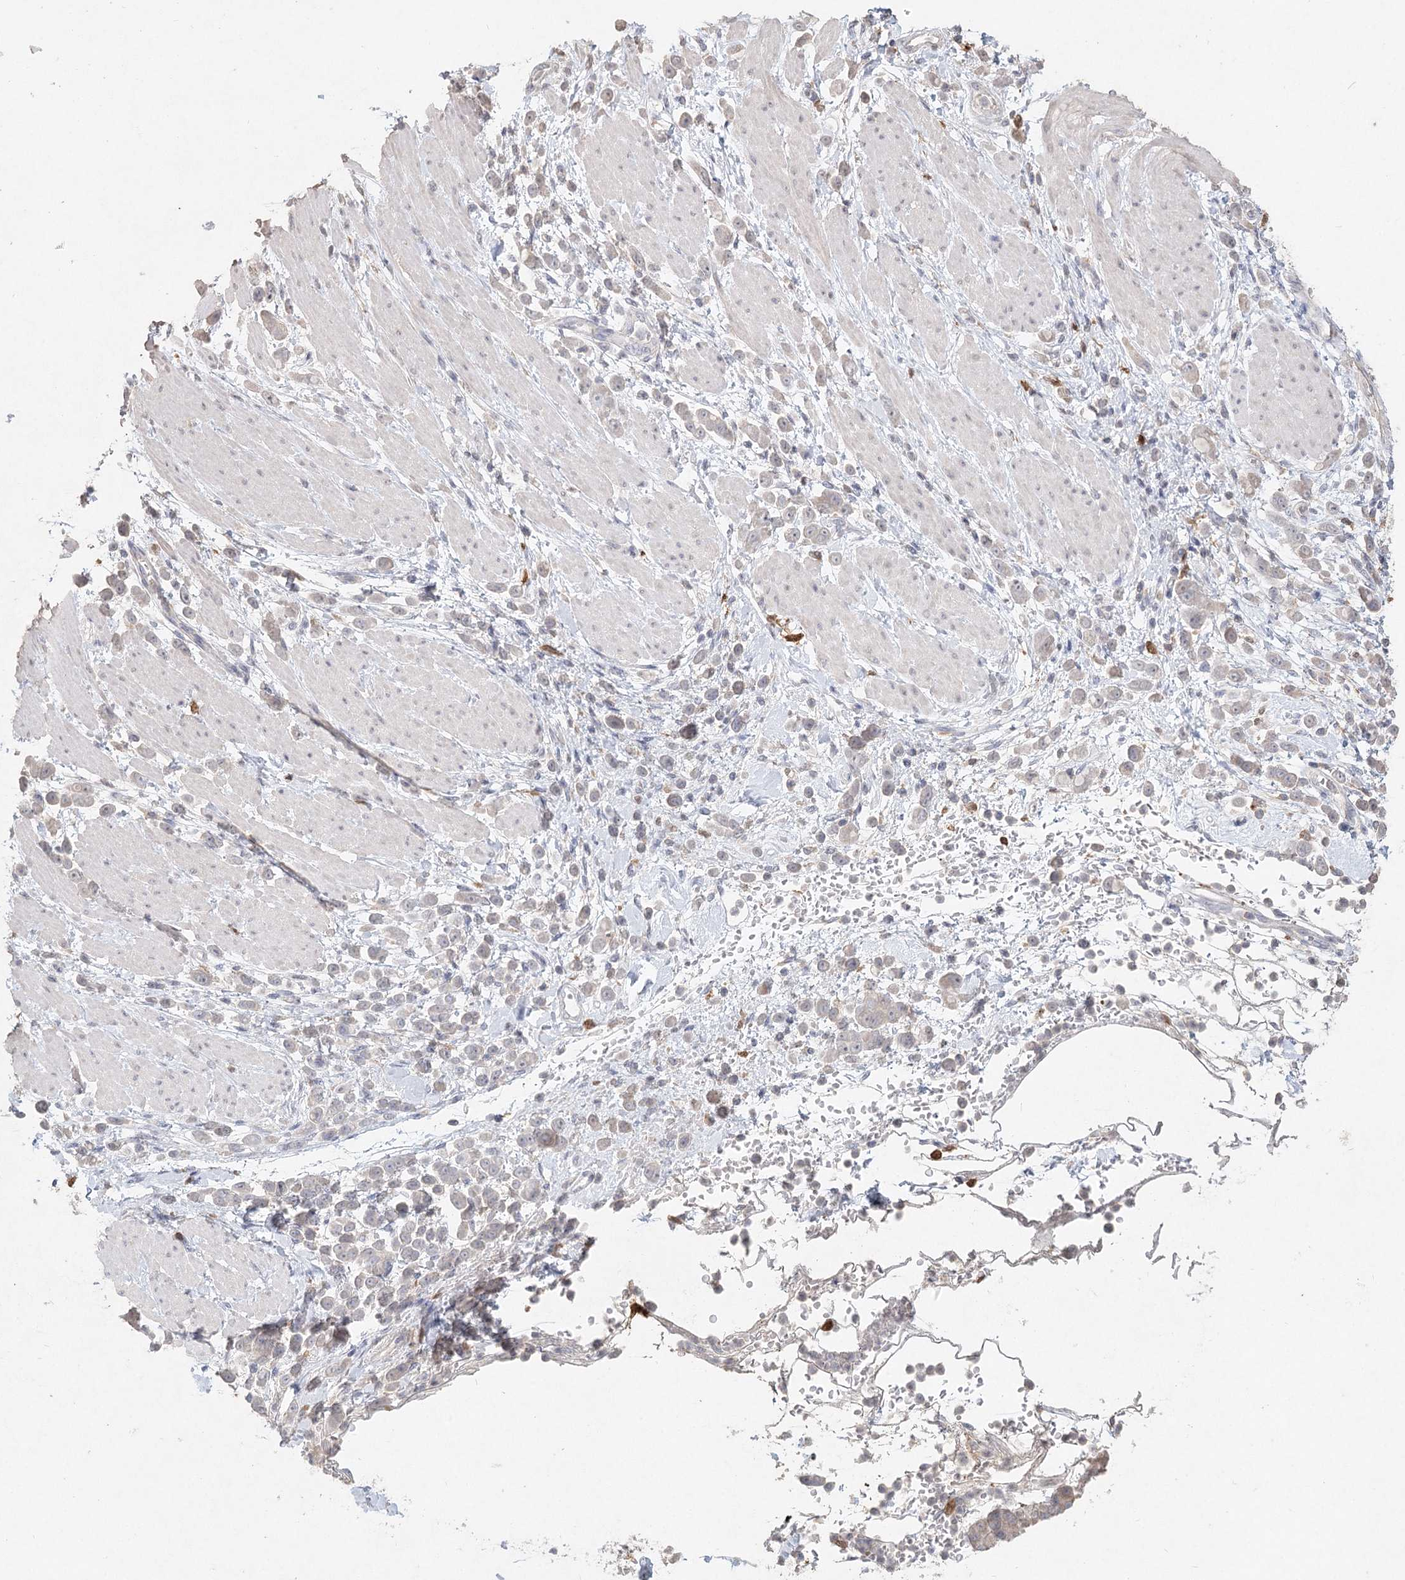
{"staining": {"intensity": "negative", "quantity": "none", "location": "none"}, "tissue": "pancreatic cancer", "cell_type": "Tumor cells", "image_type": "cancer", "snomed": [{"axis": "morphology", "description": "Normal tissue, NOS"}, {"axis": "morphology", "description": "Adenocarcinoma, NOS"}, {"axis": "topography", "description": "Pancreas"}], "caption": "IHC photomicrograph of neoplastic tissue: human pancreatic cancer (adenocarcinoma) stained with DAB displays no significant protein staining in tumor cells.", "gene": "ARSI", "patient": {"sex": "female", "age": 64}}